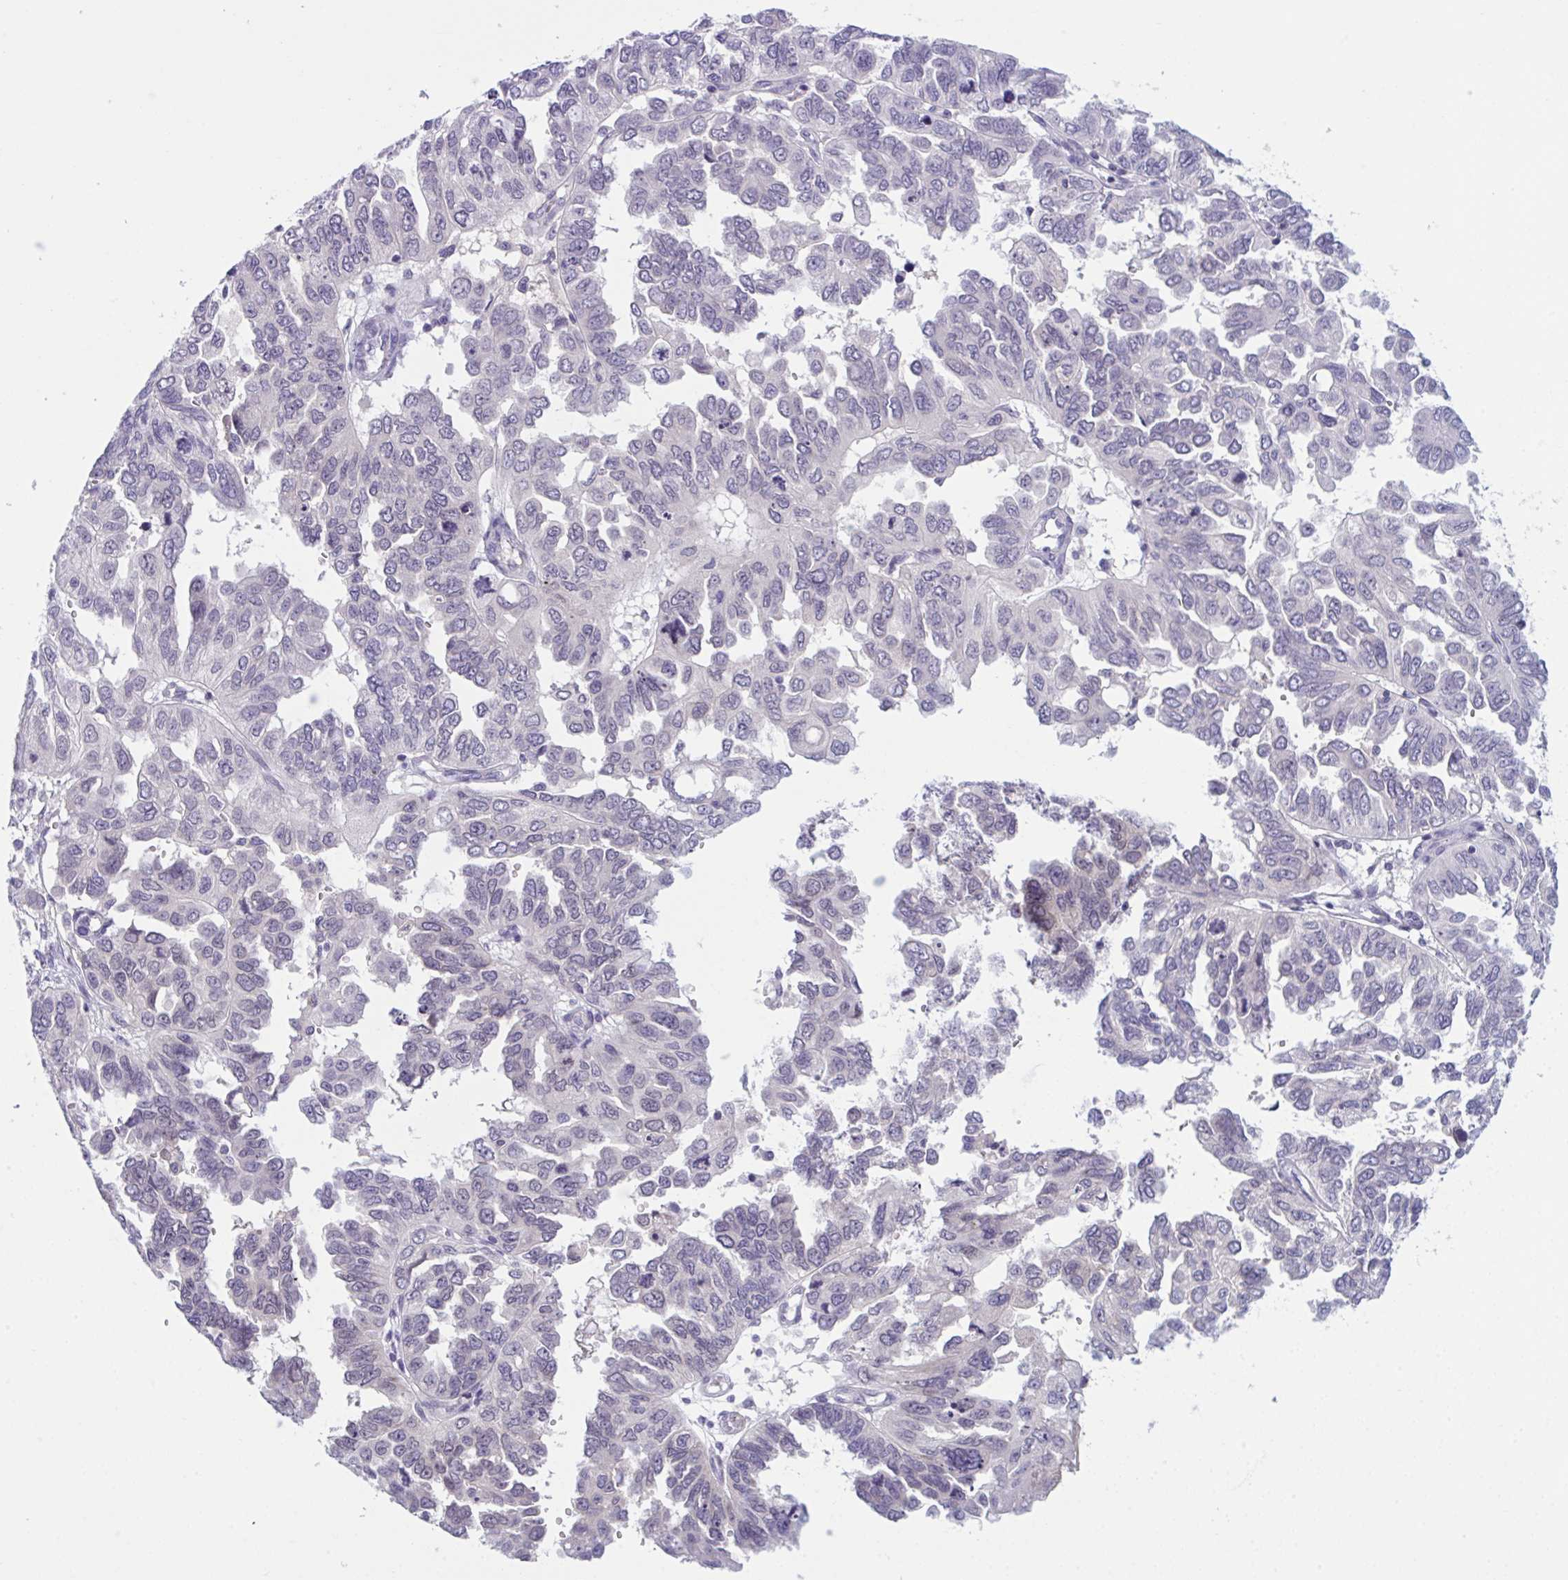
{"staining": {"intensity": "negative", "quantity": "none", "location": "none"}, "tissue": "ovarian cancer", "cell_type": "Tumor cells", "image_type": "cancer", "snomed": [{"axis": "morphology", "description": "Cystadenocarcinoma, serous, NOS"}, {"axis": "topography", "description": "Ovary"}], "caption": "A micrograph of ovarian serous cystadenocarcinoma stained for a protein shows no brown staining in tumor cells.", "gene": "WNT9B", "patient": {"sex": "female", "age": 53}}